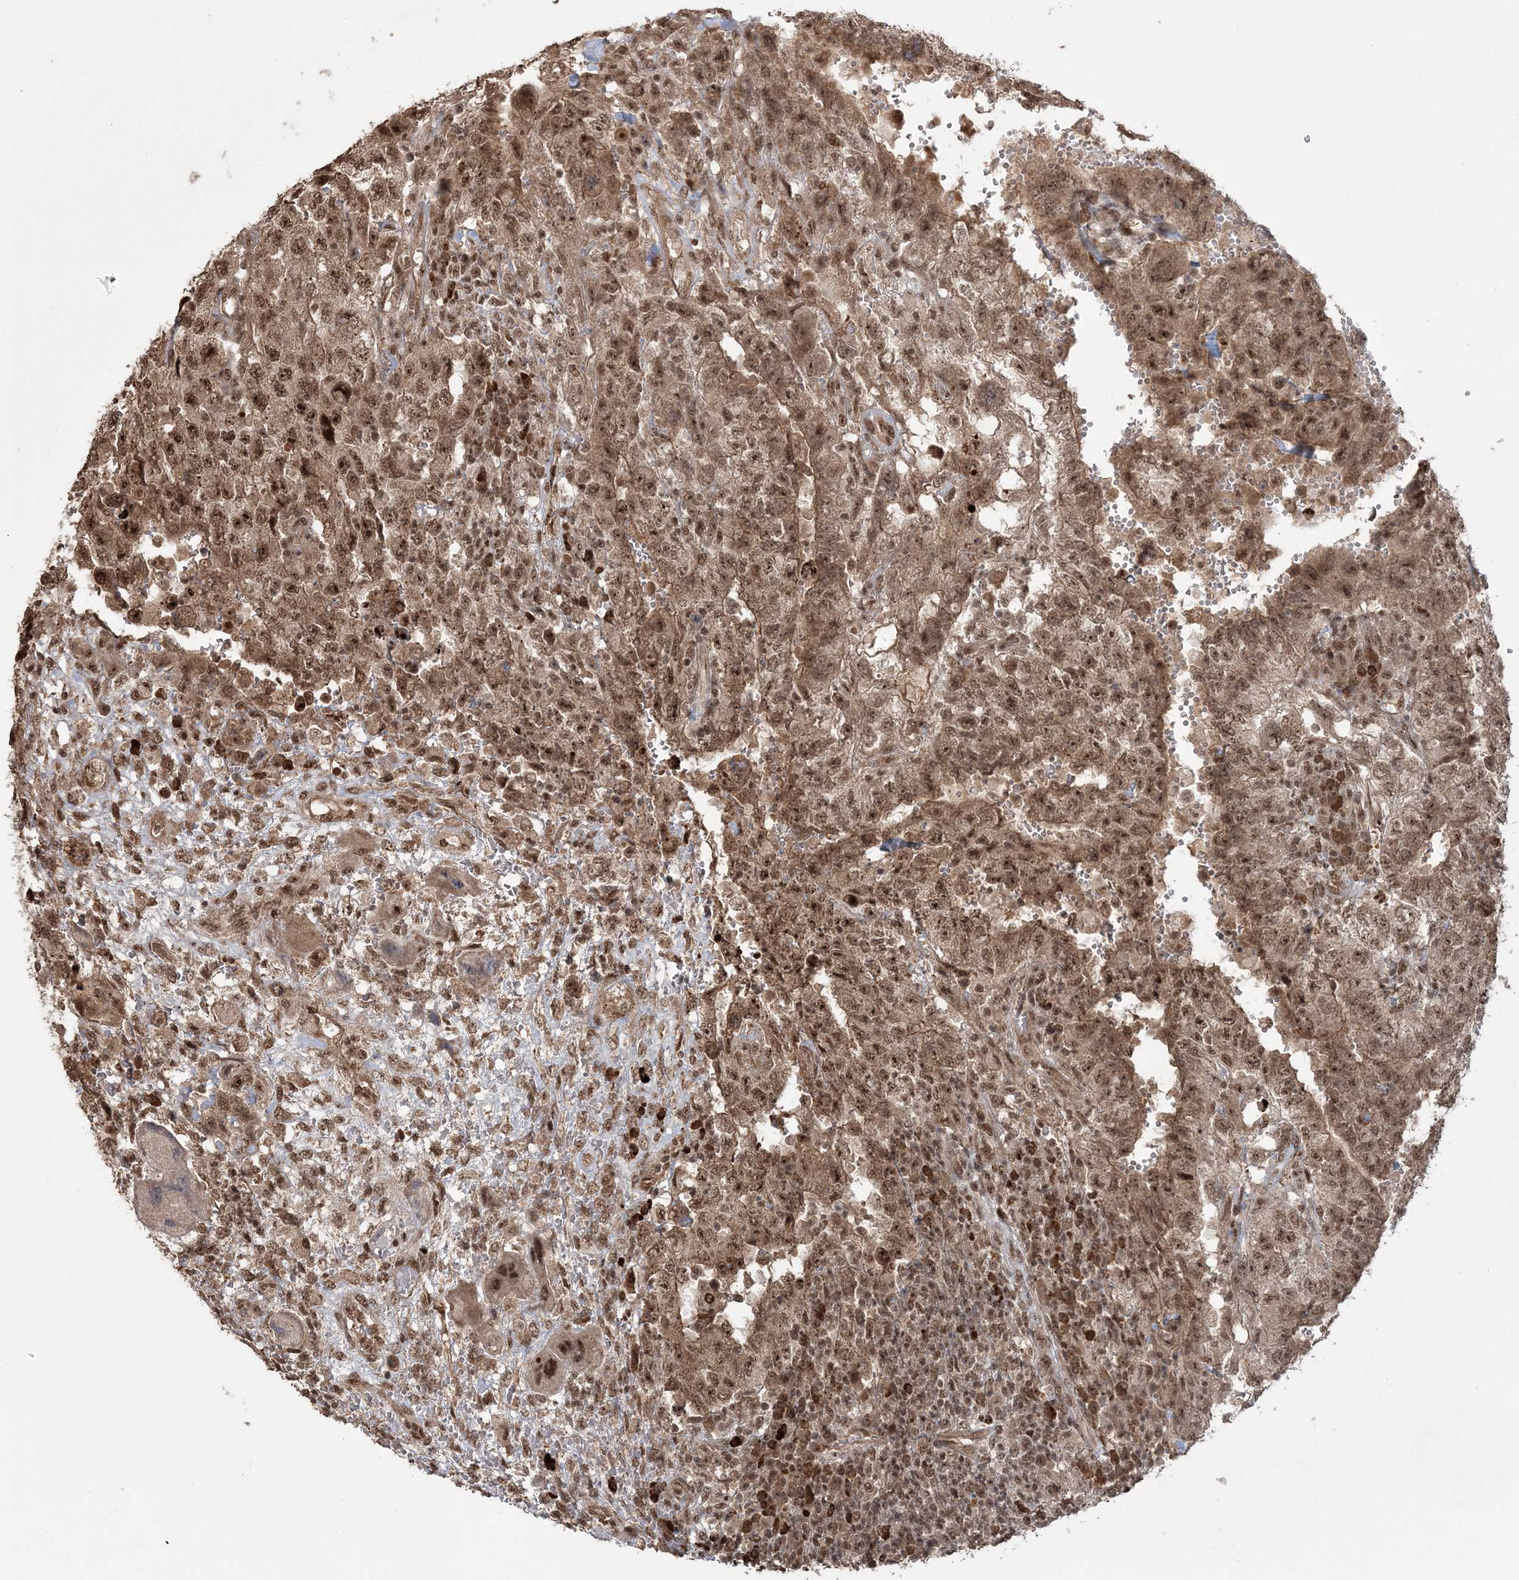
{"staining": {"intensity": "moderate", "quantity": ">75%", "location": "cytoplasmic/membranous,nuclear"}, "tissue": "testis cancer", "cell_type": "Tumor cells", "image_type": "cancer", "snomed": [{"axis": "morphology", "description": "Carcinoma, Embryonal, NOS"}, {"axis": "topography", "description": "Testis"}], "caption": "Moderate cytoplasmic/membranous and nuclear expression is appreciated in approximately >75% of tumor cells in testis cancer. (Brightfield microscopy of DAB IHC at high magnification).", "gene": "EPB41L4A", "patient": {"sex": "male", "age": 26}}